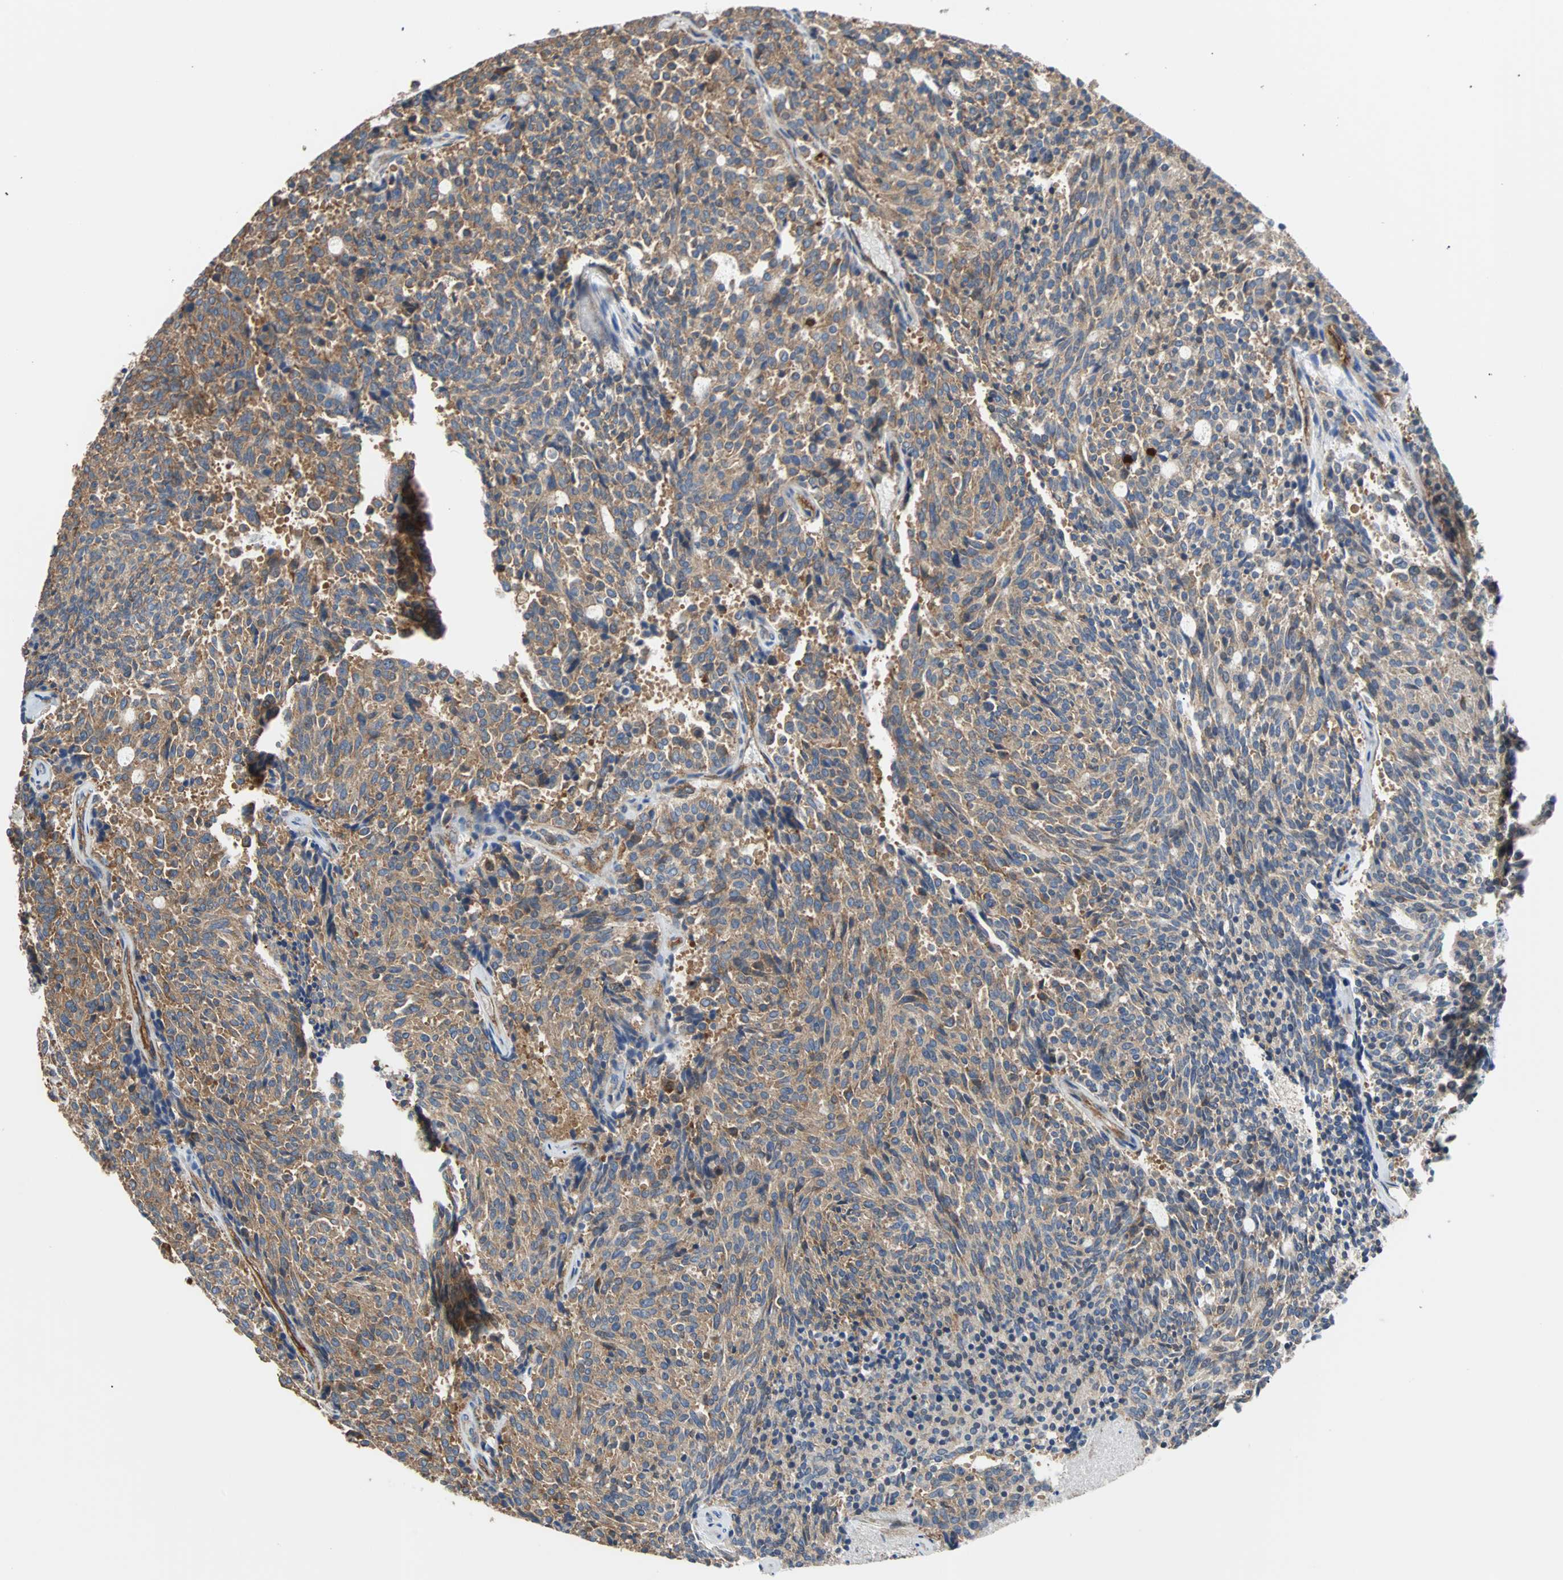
{"staining": {"intensity": "weak", "quantity": ">75%", "location": "cytoplasmic/membranous"}, "tissue": "carcinoid", "cell_type": "Tumor cells", "image_type": "cancer", "snomed": [{"axis": "morphology", "description": "Carcinoid, malignant, NOS"}, {"axis": "topography", "description": "Pancreas"}], "caption": "This photomicrograph shows carcinoid stained with immunohistochemistry to label a protein in brown. The cytoplasmic/membranous of tumor cells show weak positivity for the protein. Nuclei are counter-stained blue.", "gene": "PLCG2", "patient": {"sex": "female", "age": 54}}